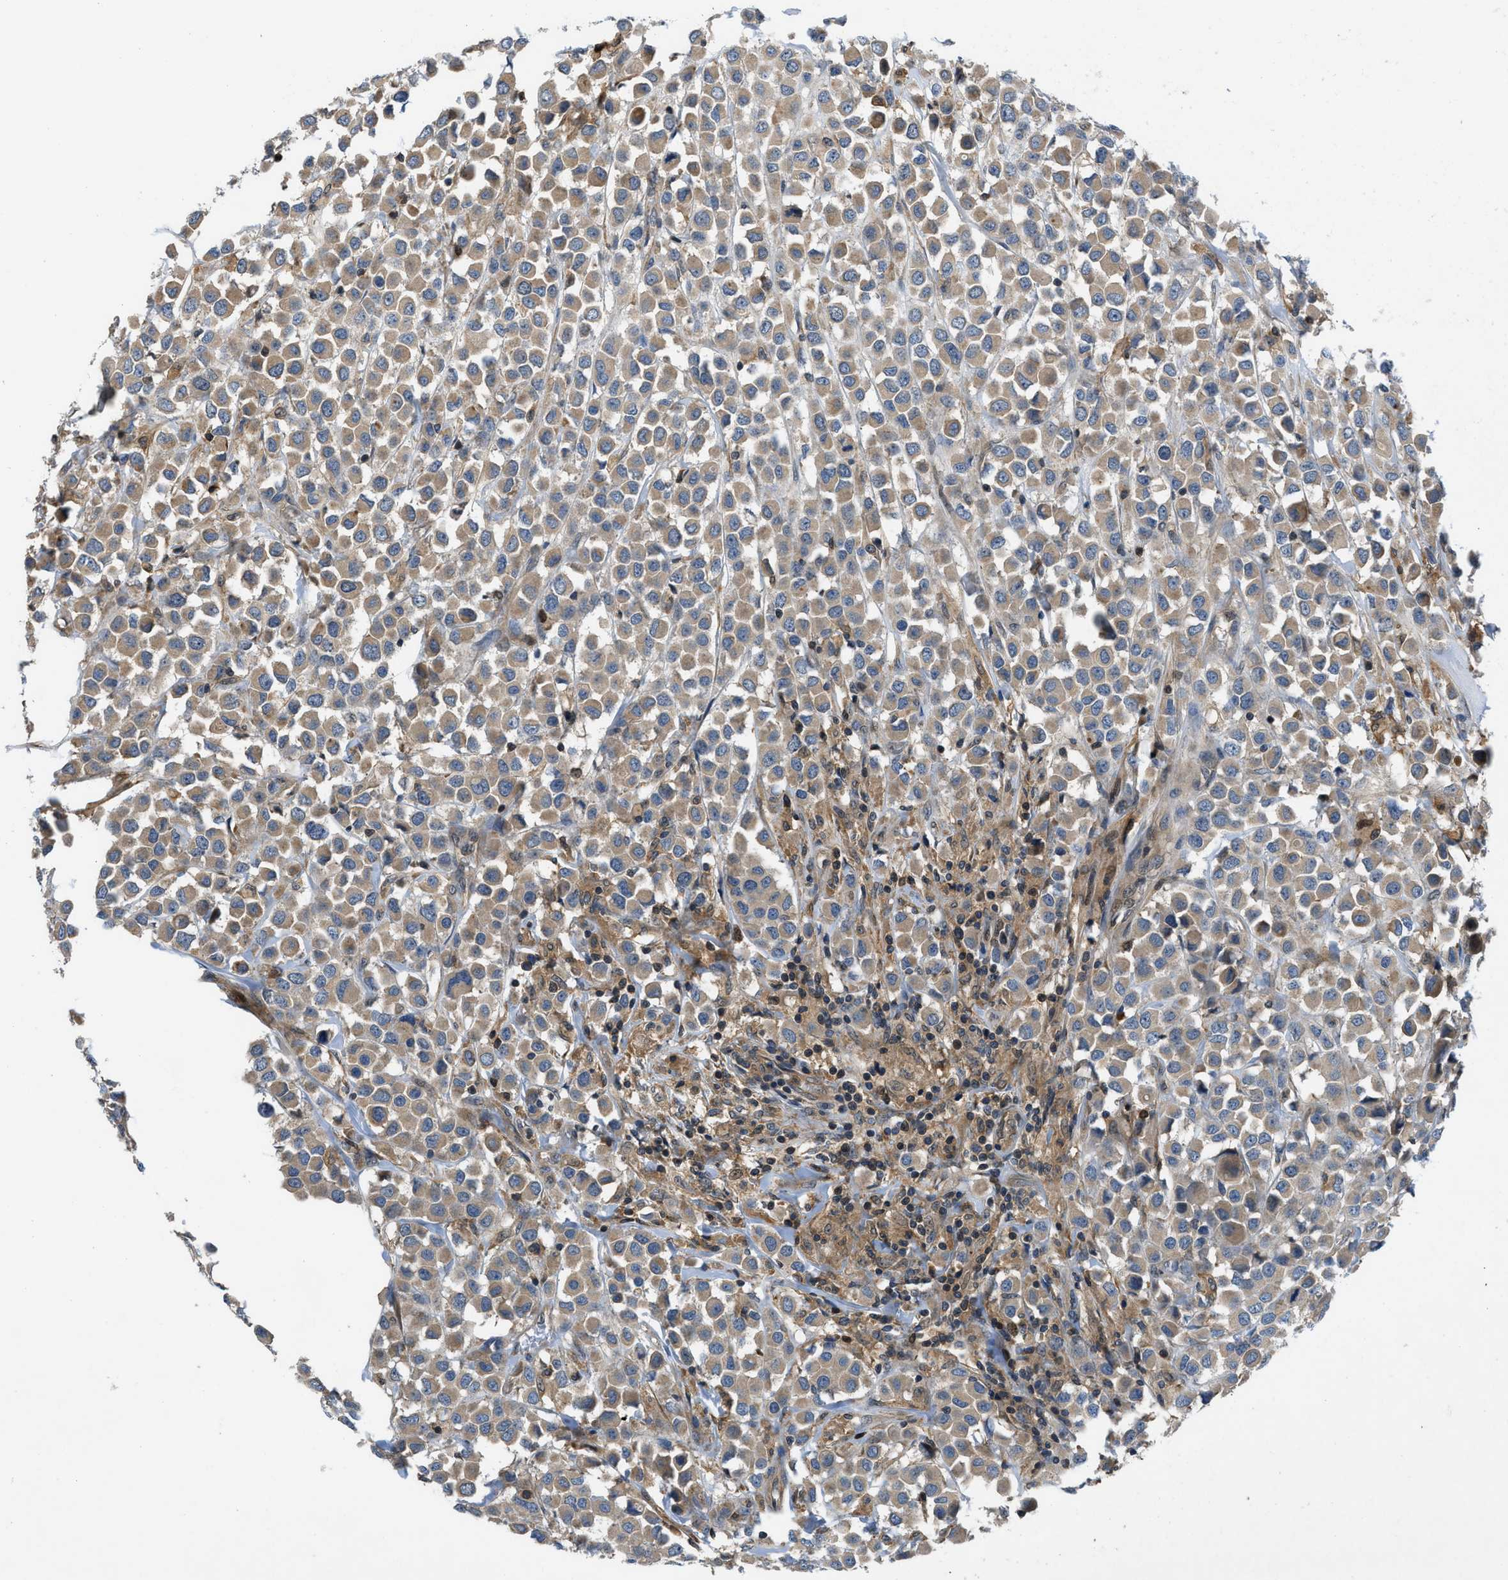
{"staining": {"intensity": "moderate", "quantity": ">75%", "location": "cytoplasmic/membranous"}, "tissue": "breast cancer", "cell_type": "Tumor cells", "image_type": "cancer", "snomed": [{"axis": "morphology", "description": "Duct carcinoma"}, {"axis": "topography", "description": "Breast"}], "caption": "The photomicrograph demonstrates a brown stain indicating the presence of a protein in the cytoplasmic/membranous of tumor cells in breast cancer.", "gene": "GPR31", "patient": {"sex": "female", "age": 61}}